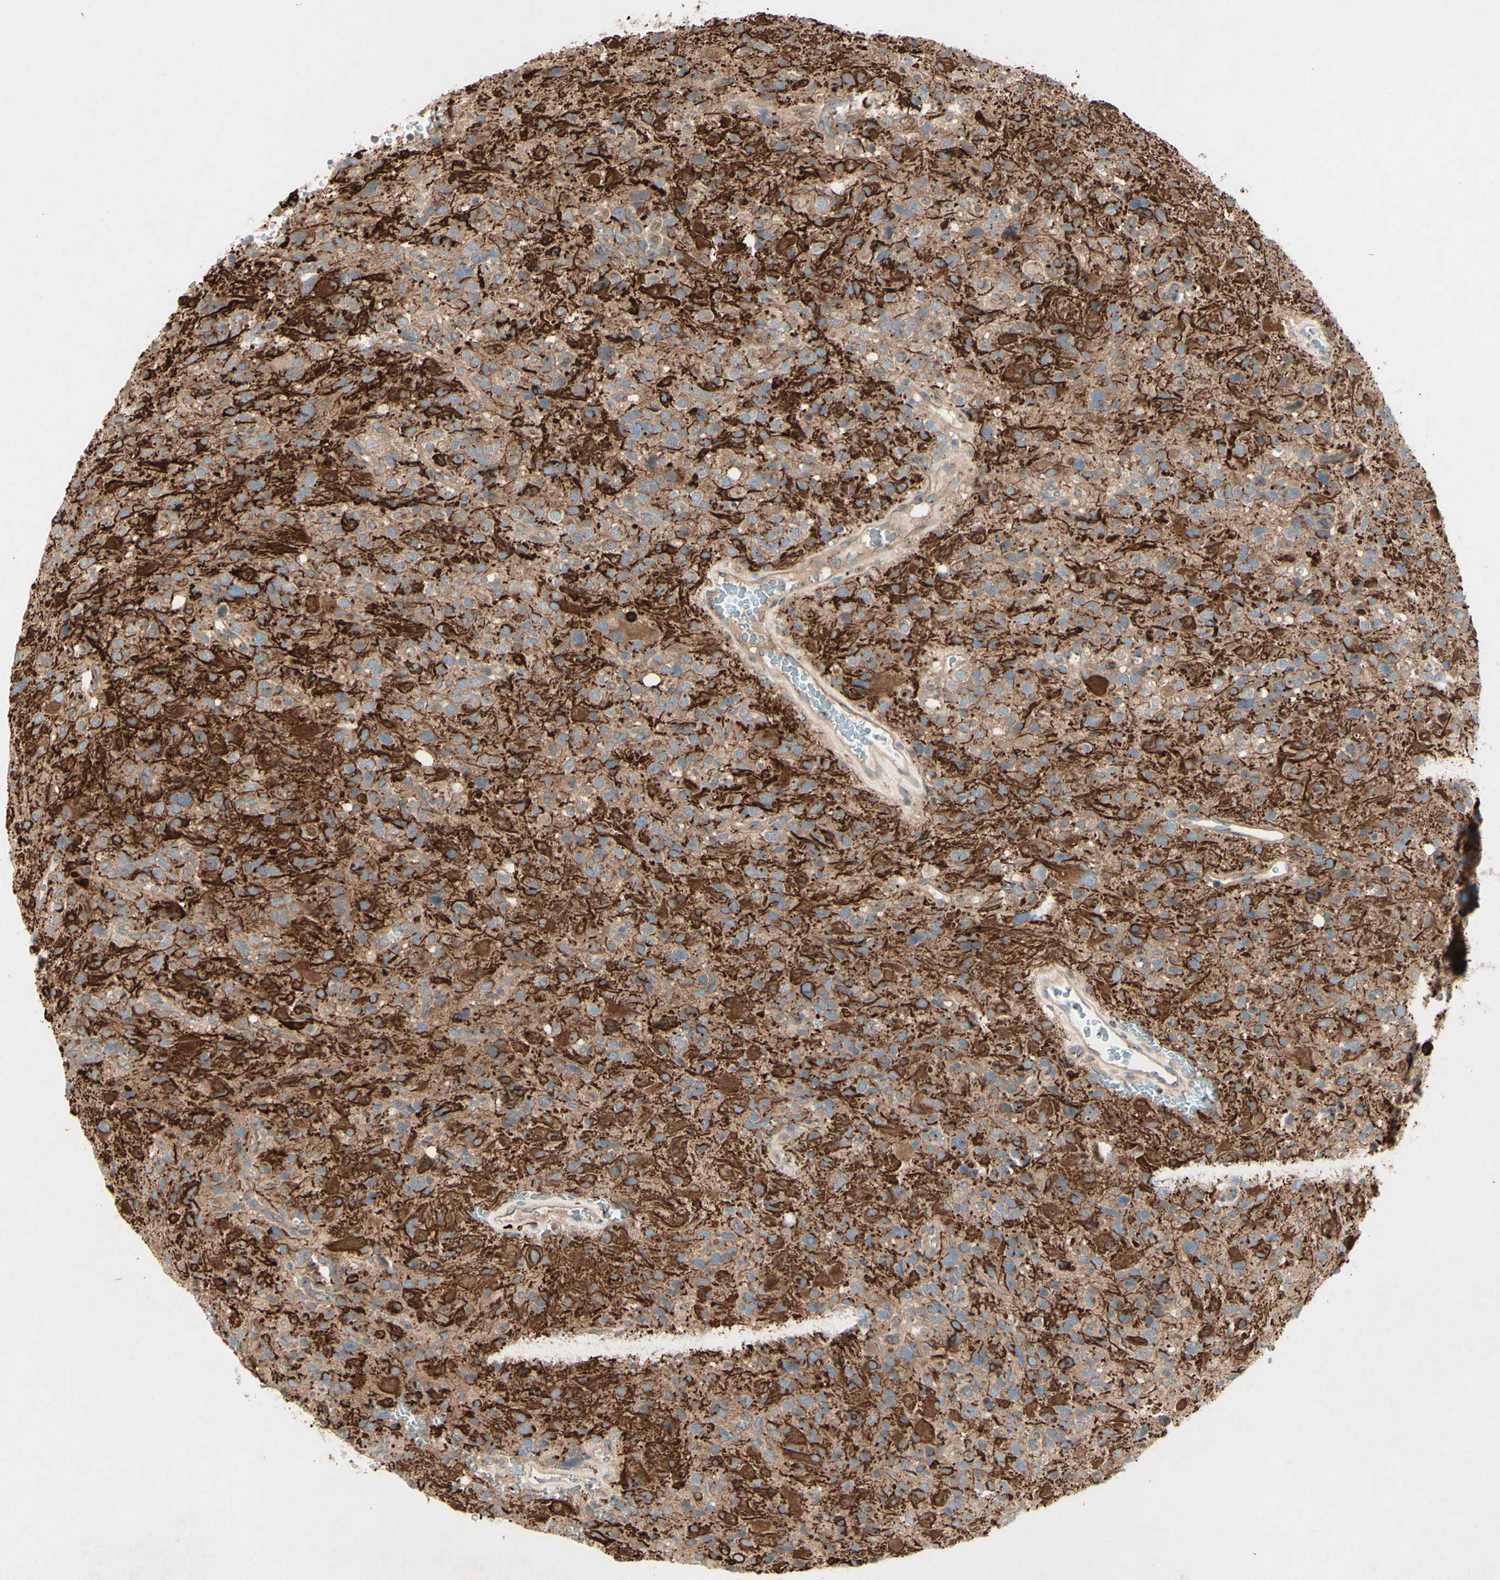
{"staining": {"intensity": "strong", "quantity": "25%-75%", "location": "cytoplasmic/membranous"}, "tissue": "glioma", "cell_type": "Tumor cells", "image_type": "cancer", "snomed": [{"axis": "morphology", "description": "Glioma, malignant, High grade"}, {"axis": "topography", "description": "Brain"}], "caption": "Tumor cells demonstrate high levels of strong cytoplasmic/membranous expression in approximately 25%-75% of cells in malignant high-grade glioma.", "gene": "MTM1", "patient": {"sex": "male", "age": 48}}